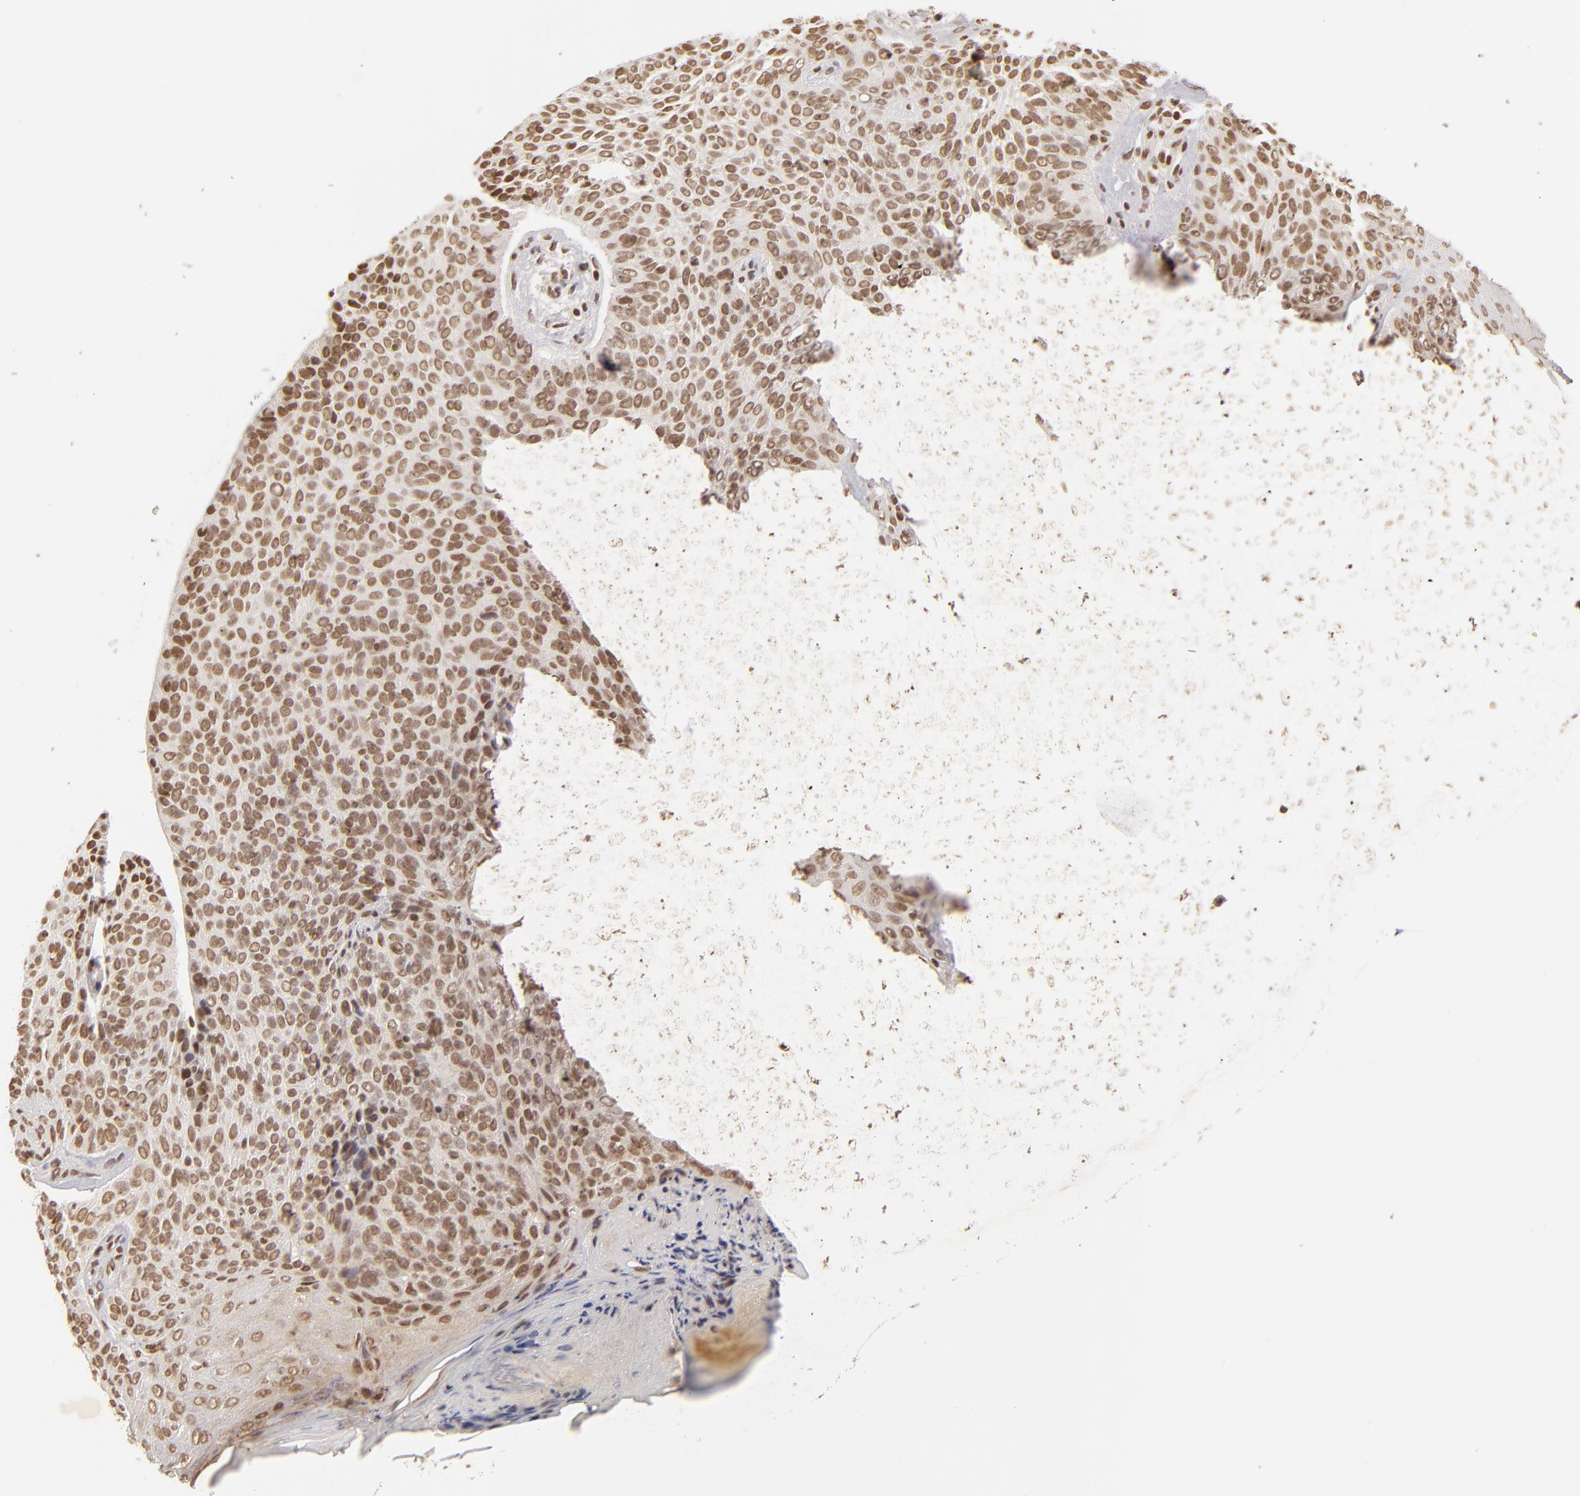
{"staining": {"intensity": "moderate", "quantity": ">75%", "location": "nuclear"}, "tissue": "skin cancer", "cell_type": "Tumor cells", "image_type": "cancer", "snomed": [{"axis": "morphology", "description": "Basal cell carcinoma"}, {"axis": "topography", "description": "Skin"}], "caption": "Immunohistochemistry (IHC) of basal cell carcinoma (skin) displays medium levels of moderate nuclear positivity in approximately >75% of tumor cells. The protein is shown in brown color, while the nuclei are stained blue.", "gene": "CUL3", "patient": {"sex": "female", "age": 78}}